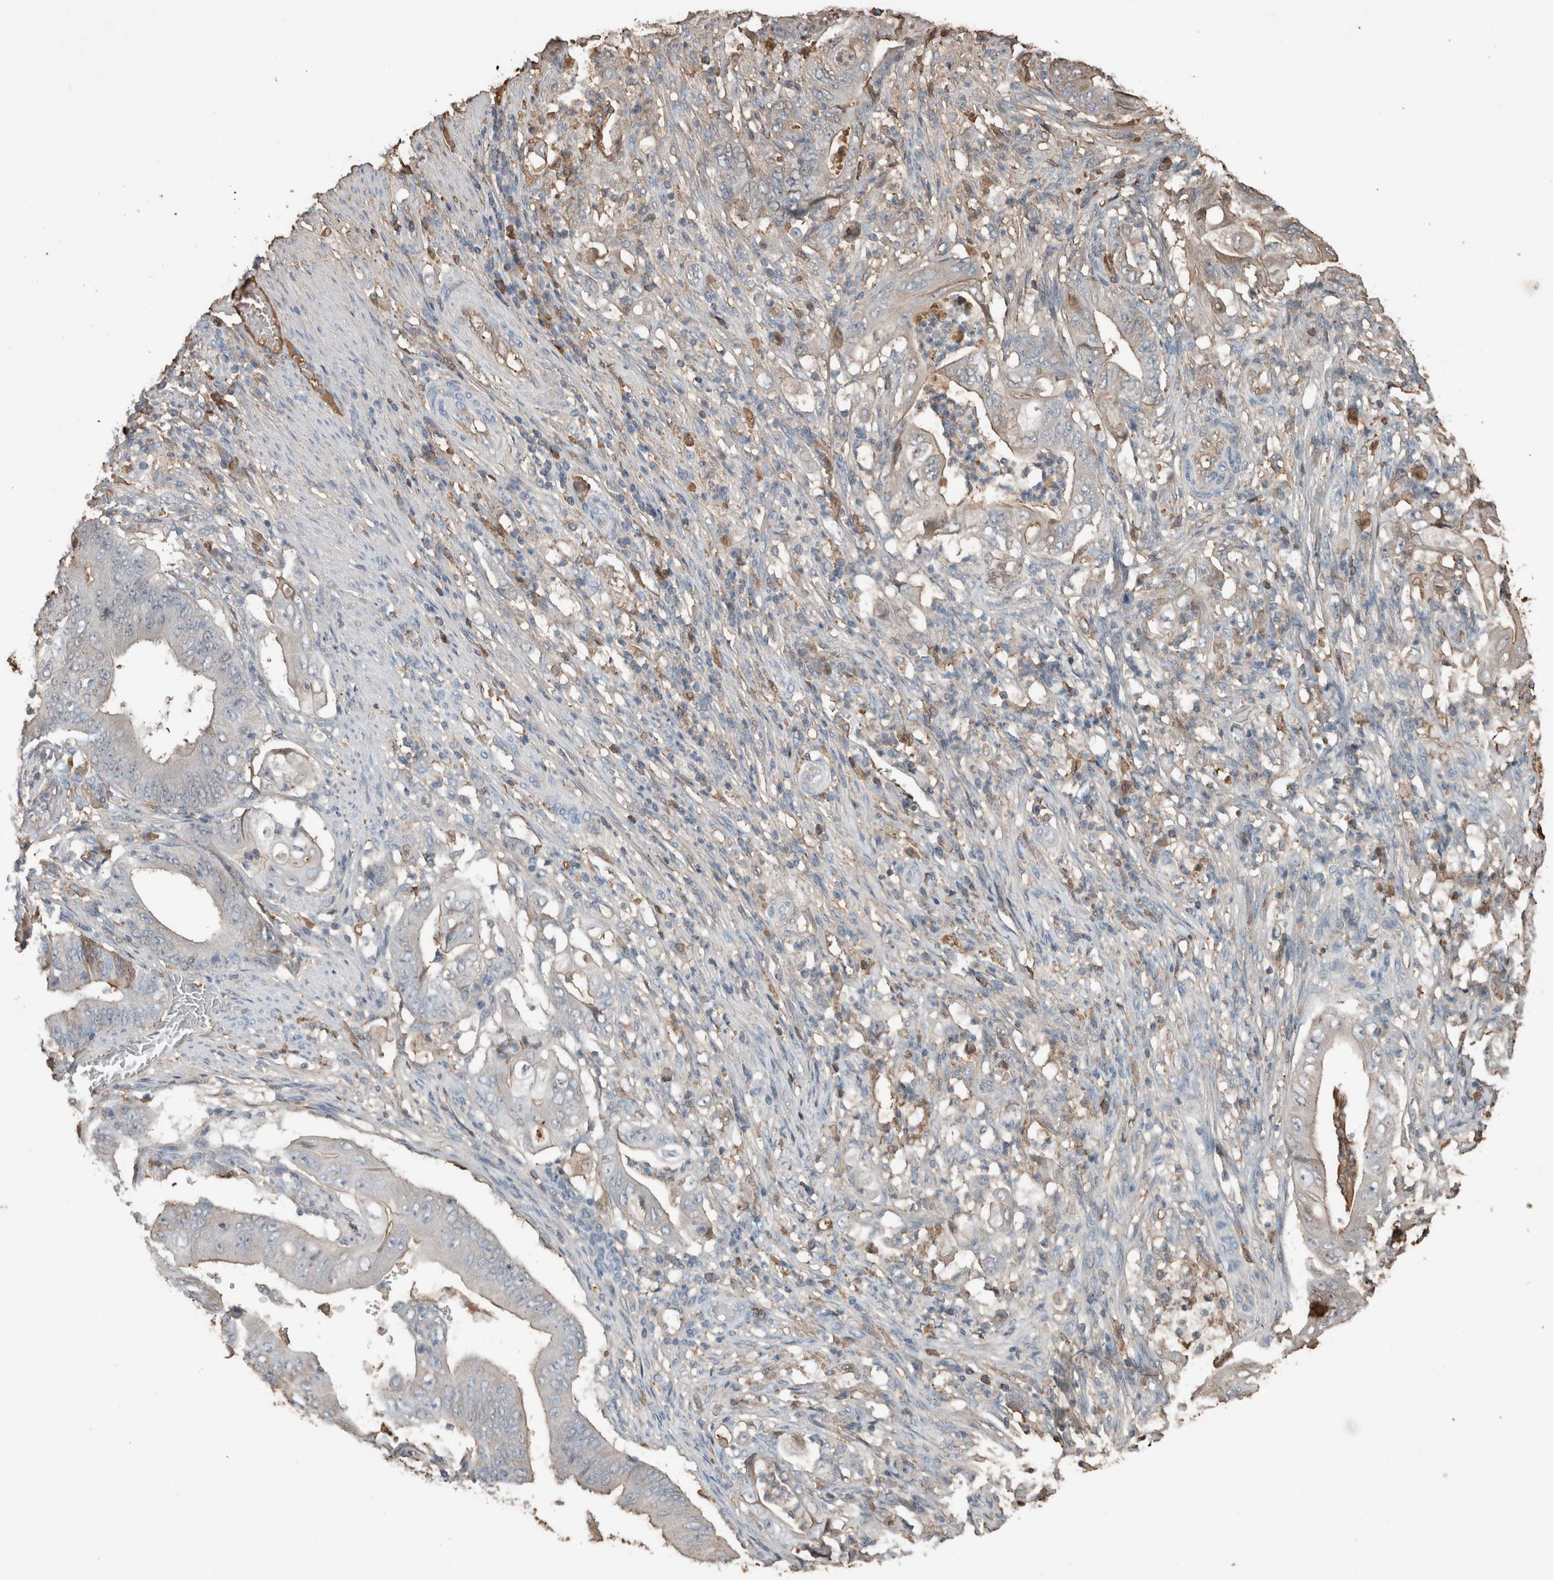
{"staining": {"intensity": "weak", "quantity": "<25%", "location": "cytoplasmic/membranous"}, "tissue": "stomach cancer", "cell_type": "Tumor cells", "image_type": "cancer", "snomed": [{"axis": "morphology", "description": "Adenocarcinoma, NOS"}, {"axis": "topography", "description": "Stomach"}], "caption": "Tumor cells are negative for brown protein staining in stomach adenocarcinoma.", "gene": "USP34", "patient": {"sex": "female", "age": 73}}